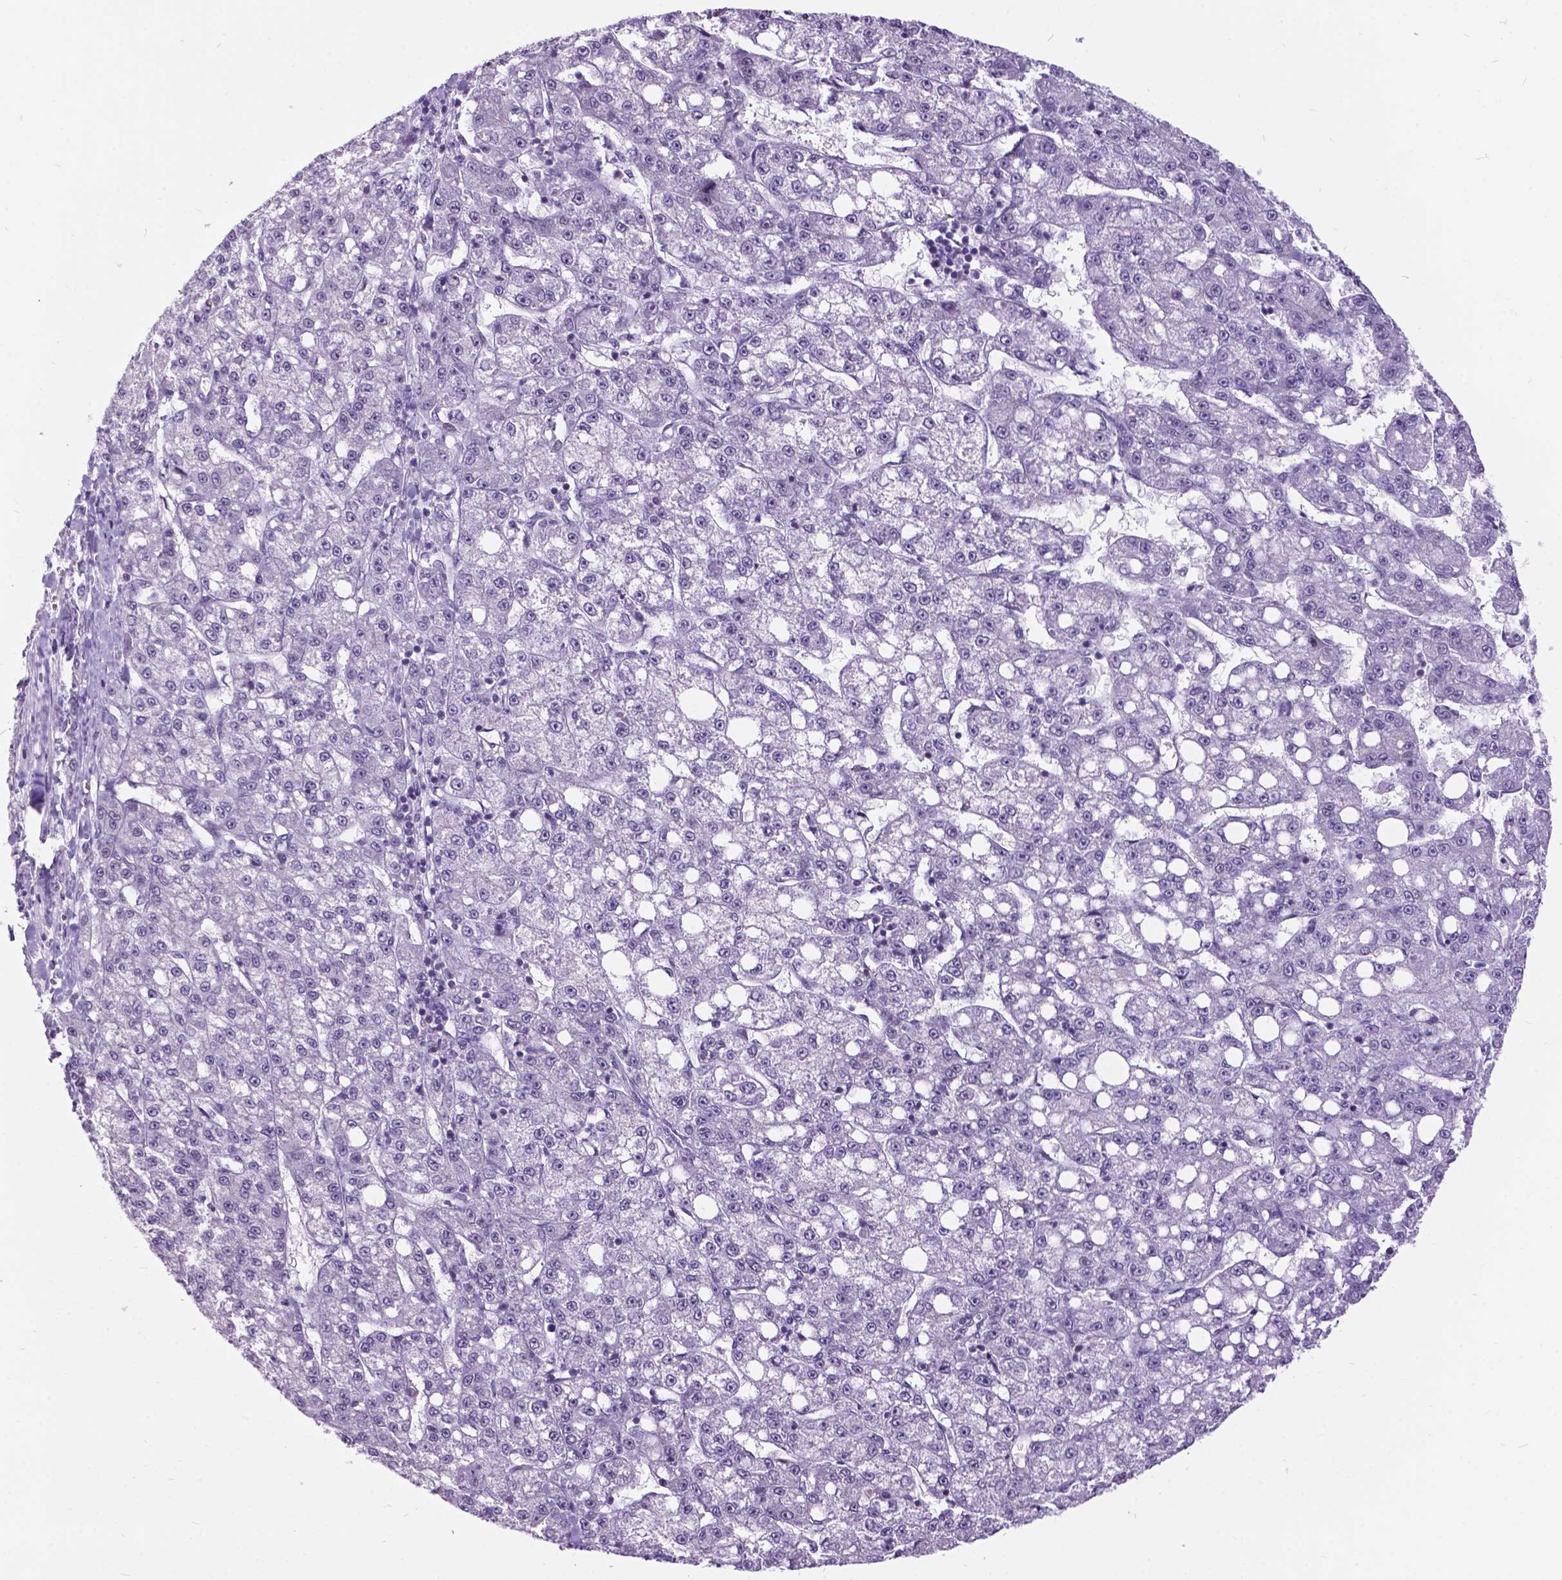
{"staining": {"intensity": "negative", "quantity": "none", "location": "none"}, "tissue": "liver cancer", "cell_type": "Tumor cells", "image_type": "cancer", "snomed": [{"axis": "morphology", "description": "Carcinoma, Hepatocellular, NOS"}, {"axis": "topography", "description": "Liver"}], "caption": "The immunohistochemistry micrograph has no significant positivity in tumor cells of liver hepatocellular carcinoma tissue.", "gene": "DPF3", "patient": {"sex": "female", "age": 65}}